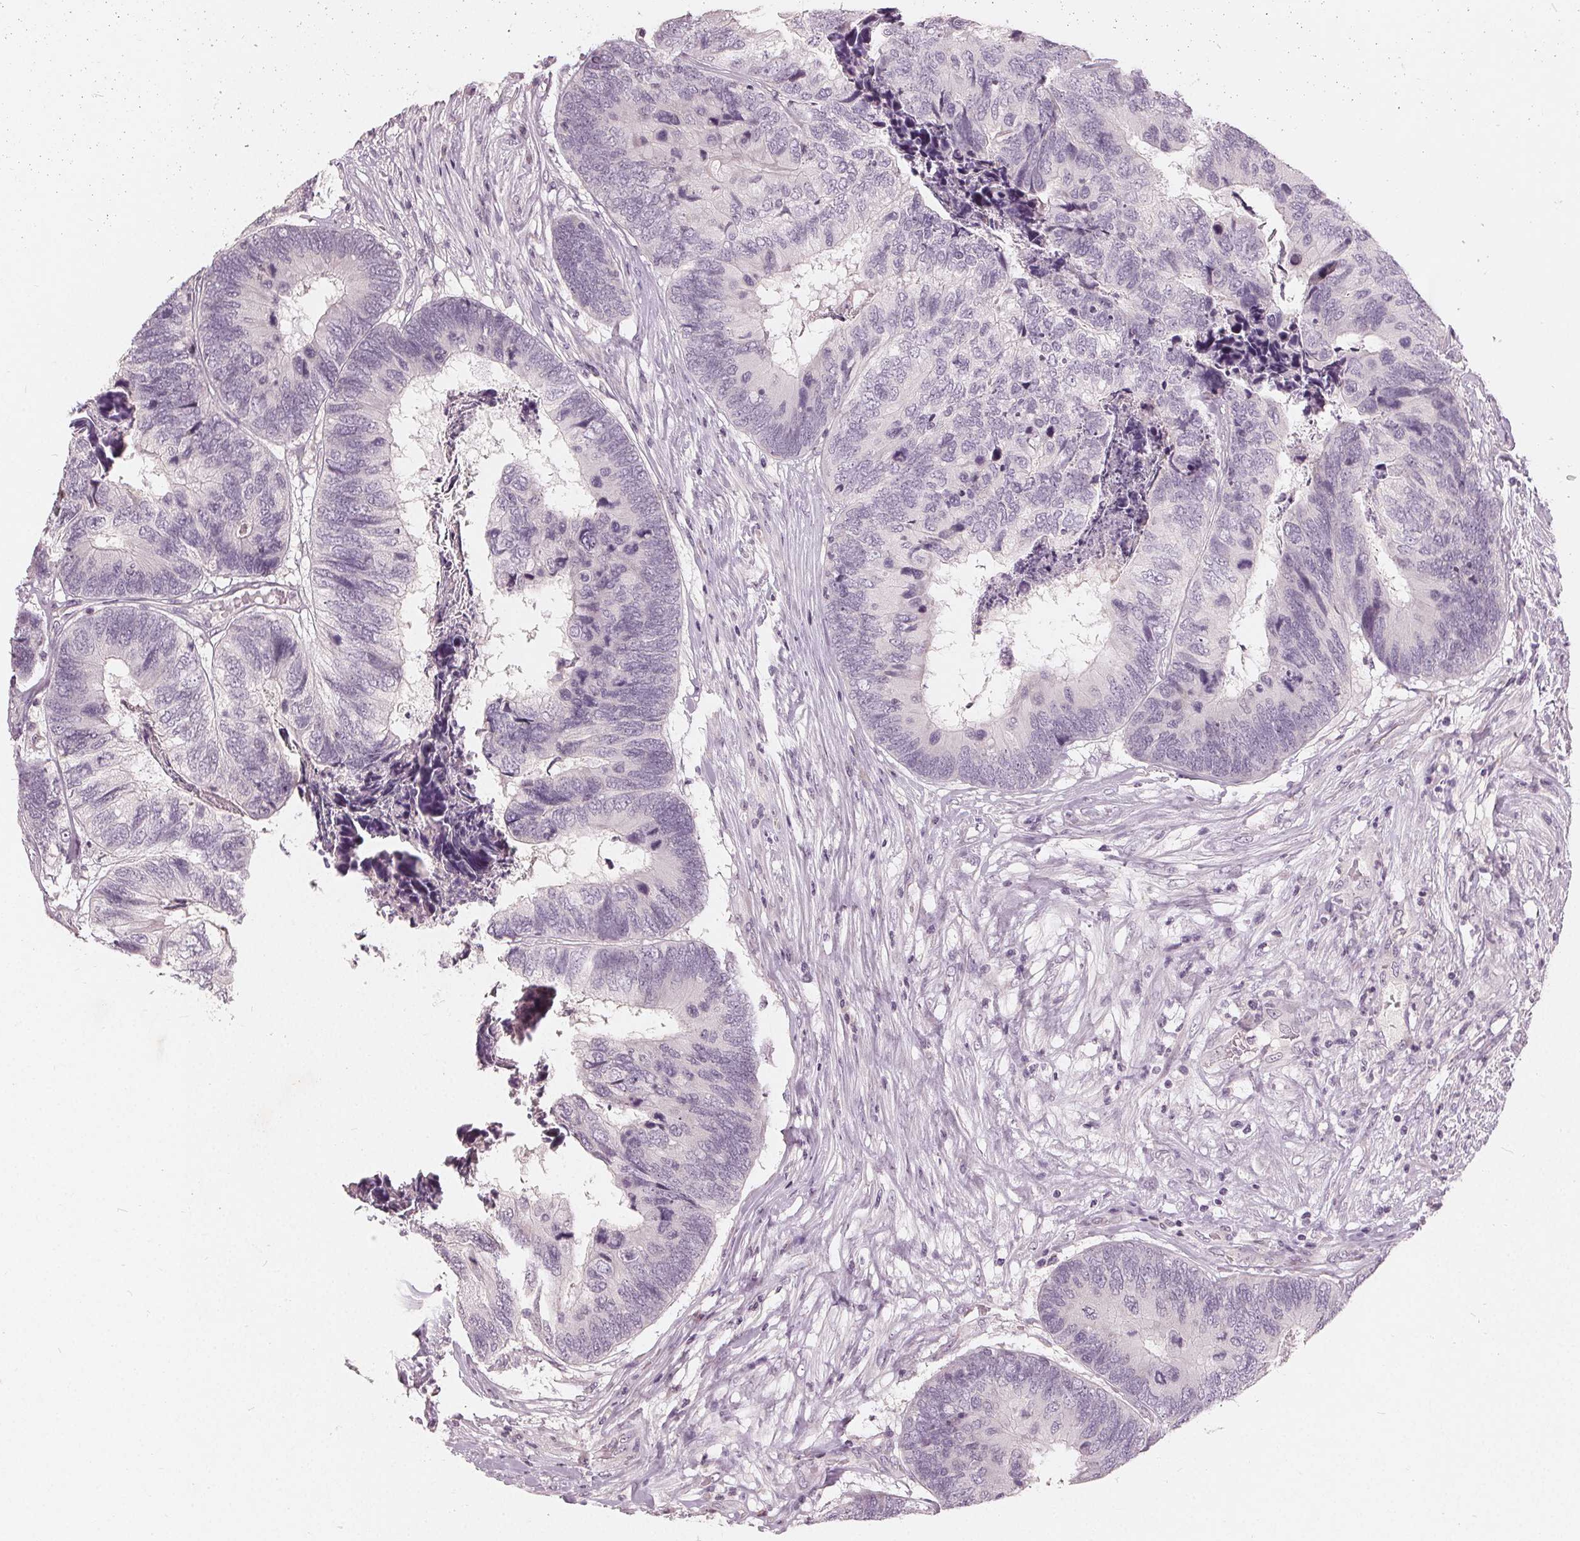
{"staining": {"intensity": "negative", "quantity": "none", "location": "none"}, "tissue": "colorectal cancer", "cell_type": "Tumor cells", "image_type": "cancer", "snomed": [{"axis": "morphology", "description": "Adenocarcinoma, NOS"}, {"axis": "topography", "description": "Colon"}], "caption": "DAB immunohistochemical staining of colorectal cancer (adenocarcinoma) reveals no significant staining in tumor cells. (DAB immunohistochemistry with hematoxylin counter stain).", "gene": "TRIM60", "patient": {"sex": "female", "age": 67}}